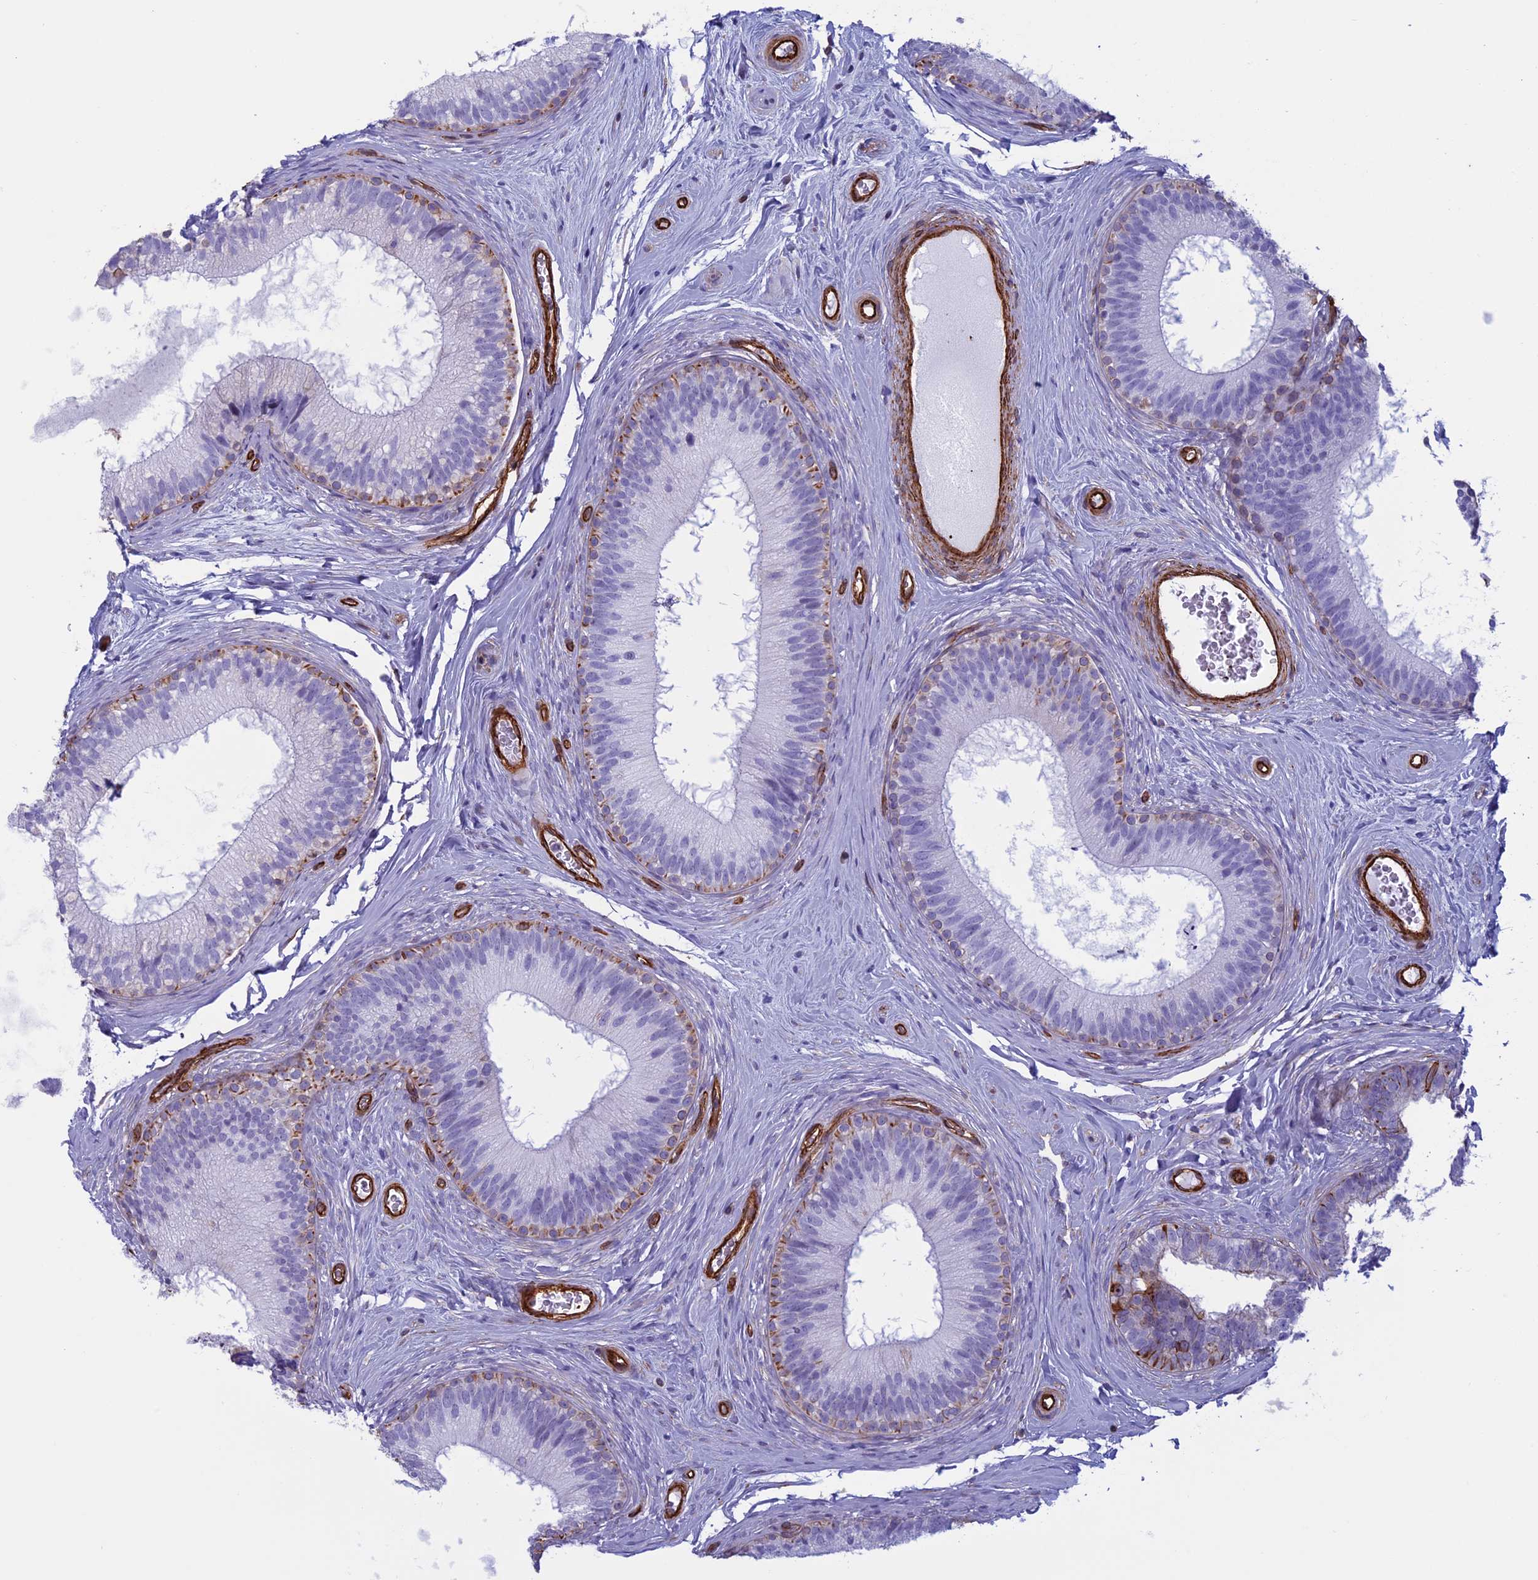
{"staining": {"intensity": "moderate", "quantity": "<25%", "location": "cytoplasmic/membranous"}, "tissue": "epididymis", "cell_type": "Glandular cells", "image_type": "normal", "snomed": [{"axis": "morphology", "description": "Normal tissue, NOS"}, {"axis": "topography", "description": "Epididymis"}], "caption": "DAB (3,3'-diaminobenzidine) immunohistochemical staining of unremarkable human epididymis demonstrates moderate cytoplasmic/membranous protein staining in about <25% of glandular cells.", "gene": "ANGPTL2", "patient": {"sex": "male", "age": 33}}